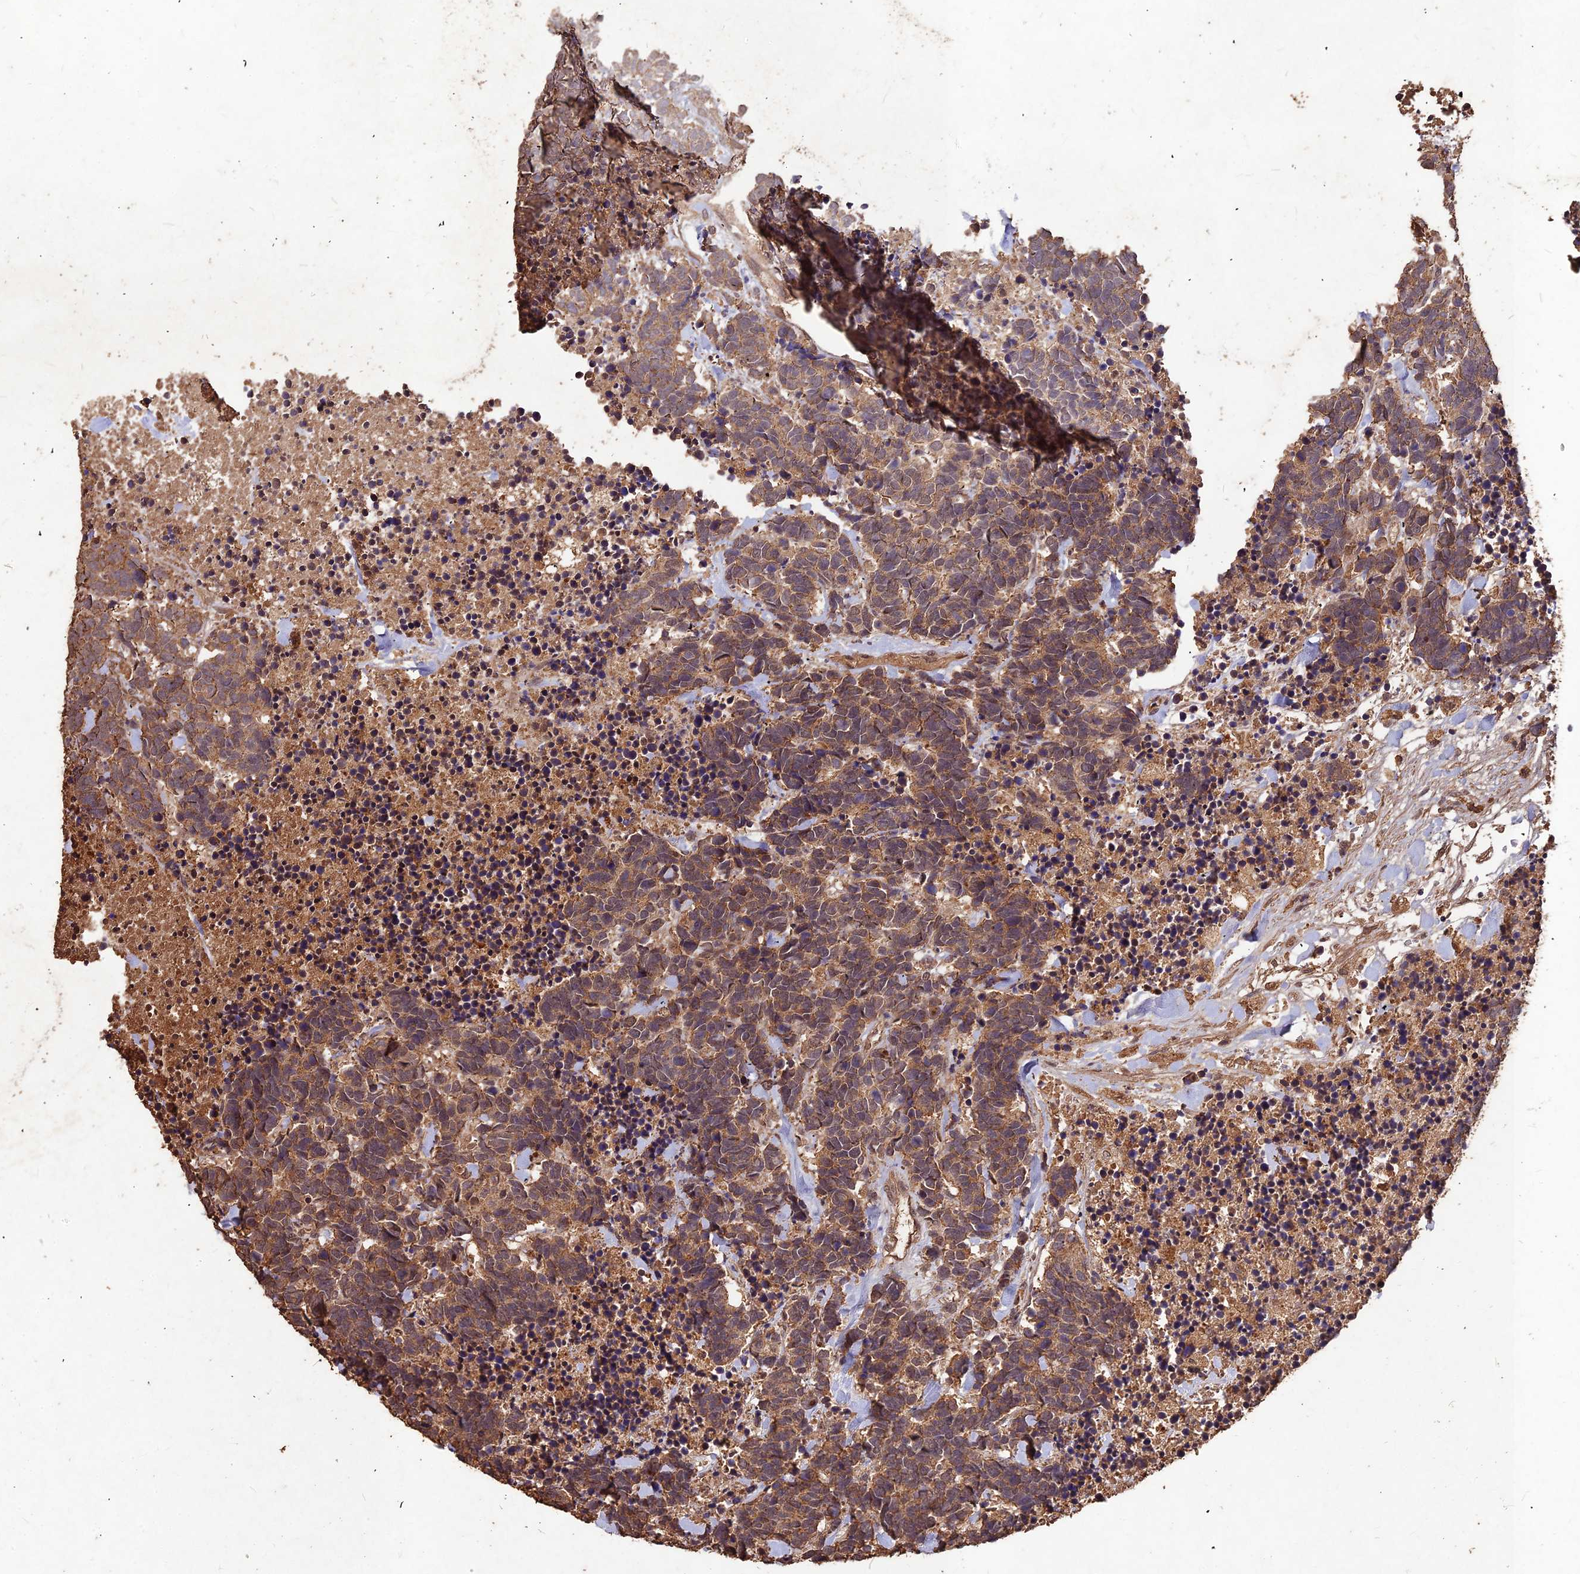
{"staining": {"intensity": "moderate", "quantity": ">75%", "location": "cytoplasmic/membranous"}, "tissue": "carcinoid", "cell_type": "Tumor cells", "image_type": "cancer", "snomed": [{"axis": "morphology", "description": "Carcinoma, NOS"}, {"axis": "morphology", "description": "Carcinoid, malignant, NOS"}, {"axis": "topography", "description": "Prostate"}], "caption": "Carcinoma stained with a brown dye demonstrates moderate cytoplasmic/membranous positive positivity in approximately >75% of tumor cells.", "gene": "SYMPK", "patient": {"sex": "male", "age": 57}}